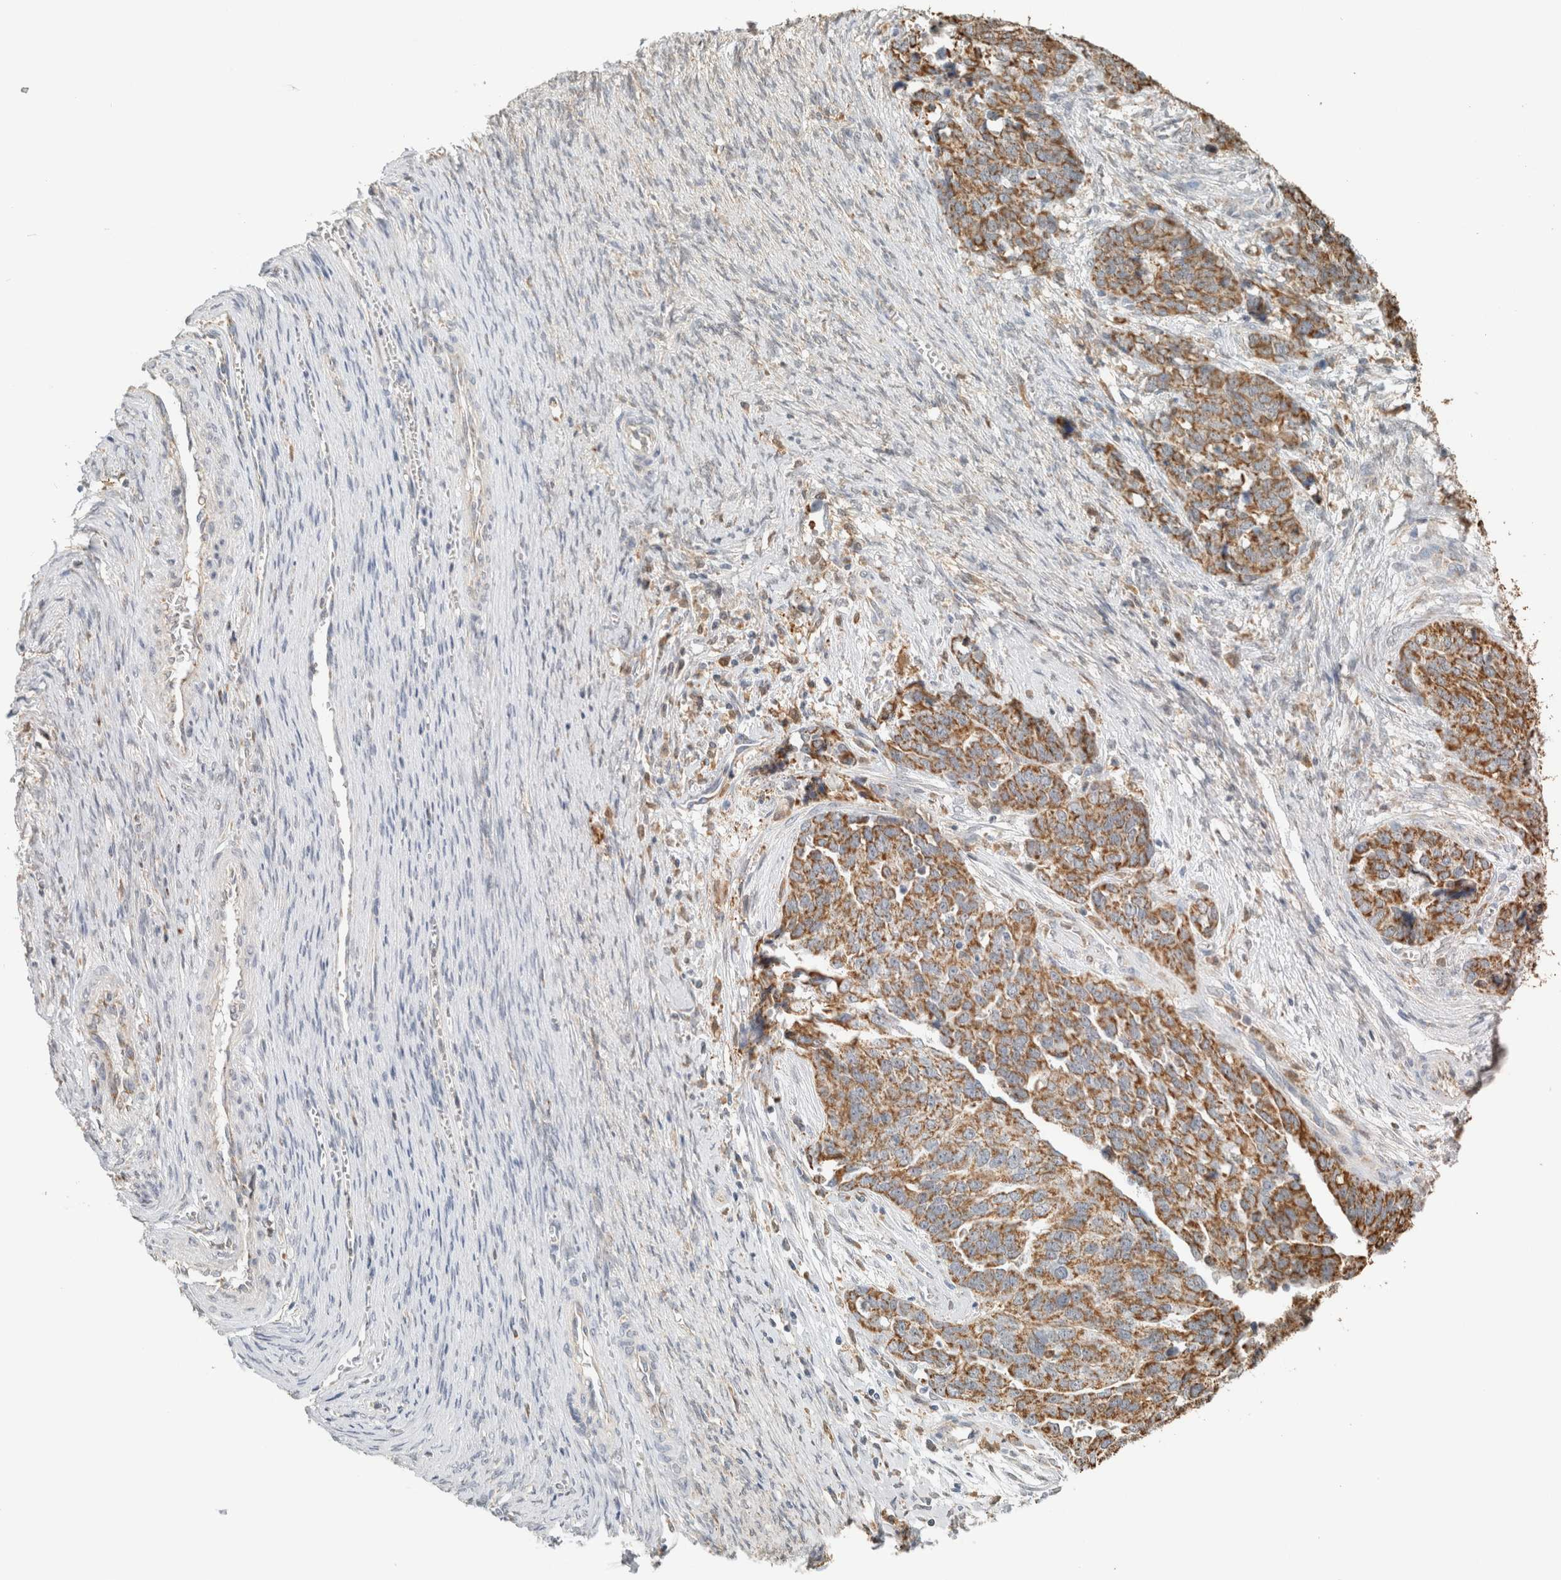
{"staining": {"intensity": "moderate", "quantity": ">75%", "location": "cytoplasmic/membranous"}, "tissue": "ovarian cancer", "cell_type": "Tumor cells", "image_type": "cancer", "snomed": [{"axis": "morphology", "description": "Cystadenocarcinoma, serous, NOS"}, {"axis": "topography", "description": "Ovary"}], "caption": "IHC histopathology image of neoplastic tissue: human ovarian cancer stained using immunohistochemistry demonstrates medium levels of moderate protein expression localized specifically in the cytoplasmic/membranous of tumor cells, appearing as a cytoplasmic/membranous brown color.", "gene": "CAPG", "patient": {"sex": "female", "age": 44}}